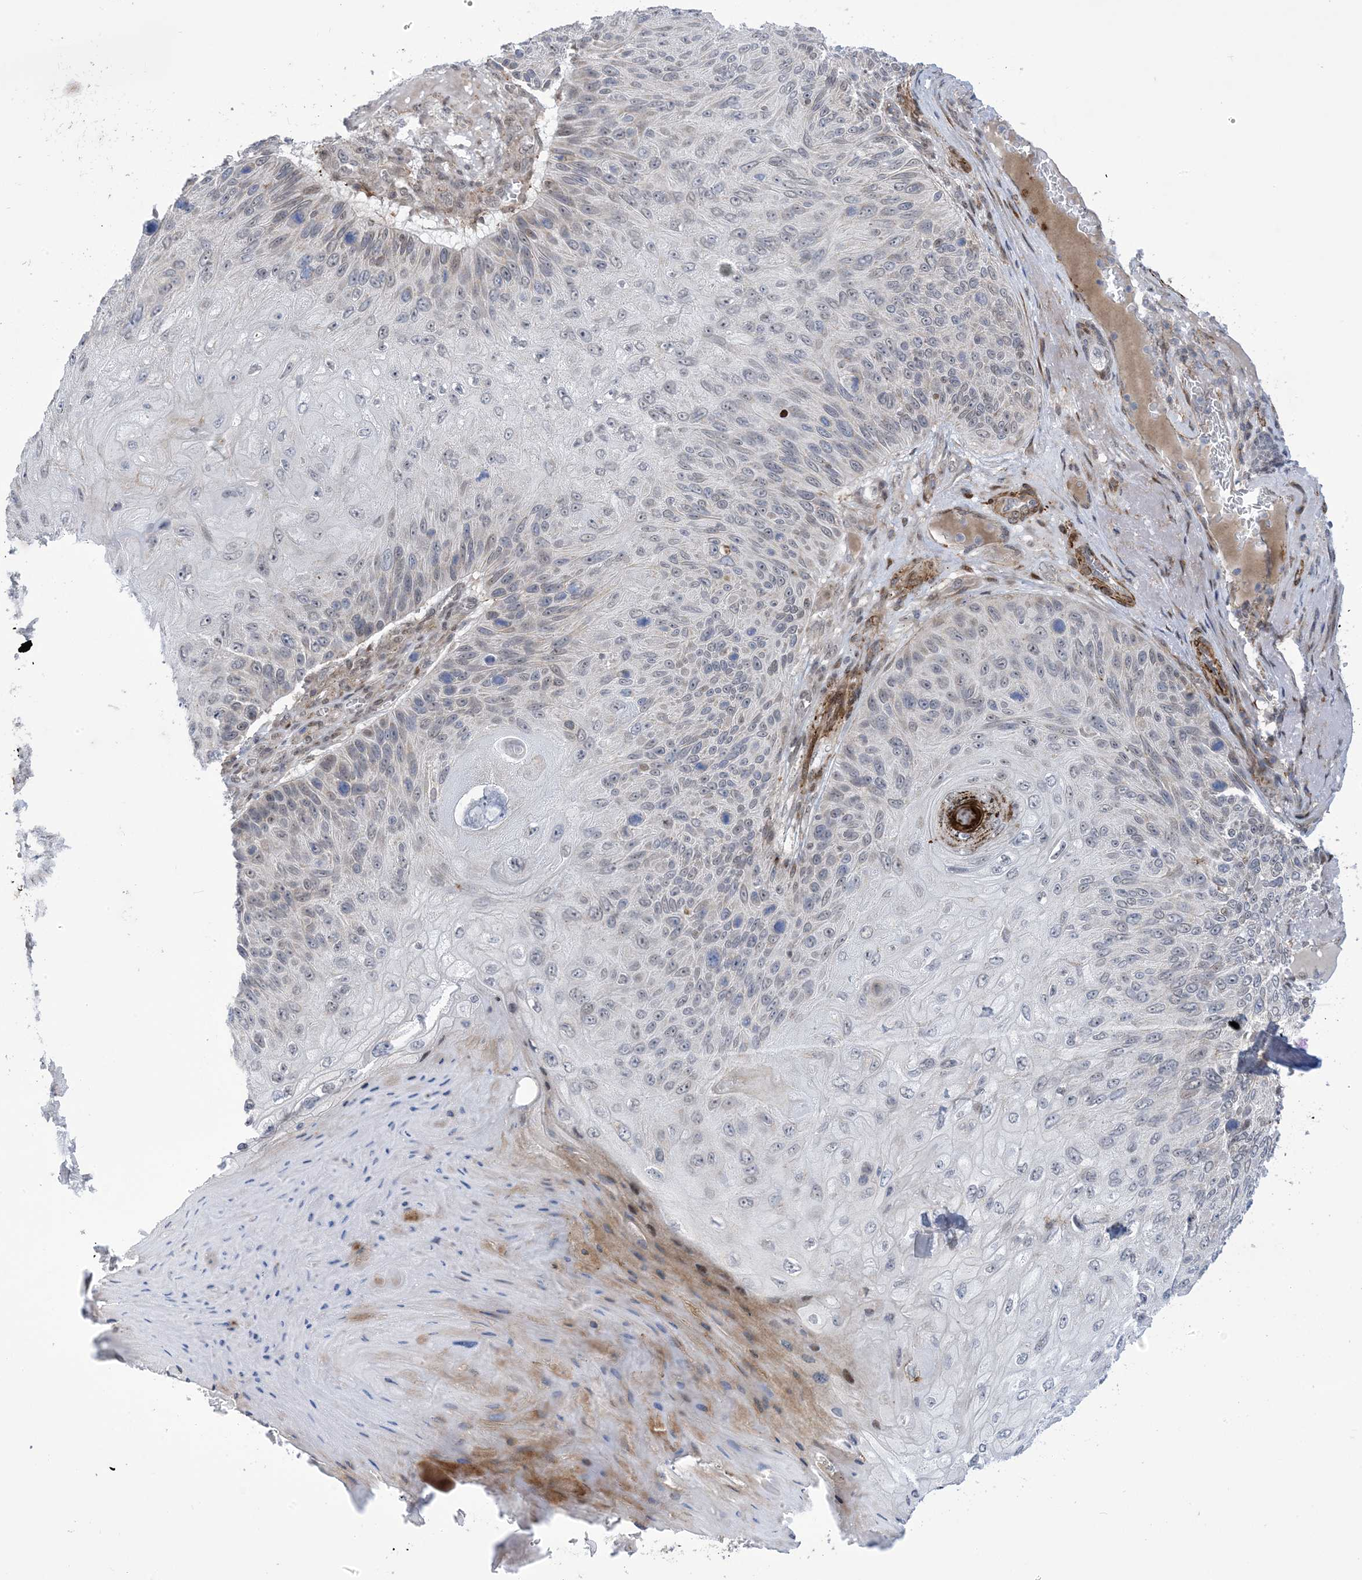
{"staining": {"intensity": "negative", "quantity": "none", "location": "none"}, "tissue": "skin cancer", "cell_type": "Tumor cells", "image_type": "cancer", "snomed": [{"axis": "morphology", "description": "Squamous cell carcinoma, NOS"}, {"axis": "topography", "description": "Skin"}], "caption": "DAB (3,3'-diaminobenzidine) immunohistochemical staining of skin cancer (squamous cell carcinoma) exhibits no significant expression in tumor cells.", "gene": "ZNF8", "patient": {"sex": "female", "age": 88}}